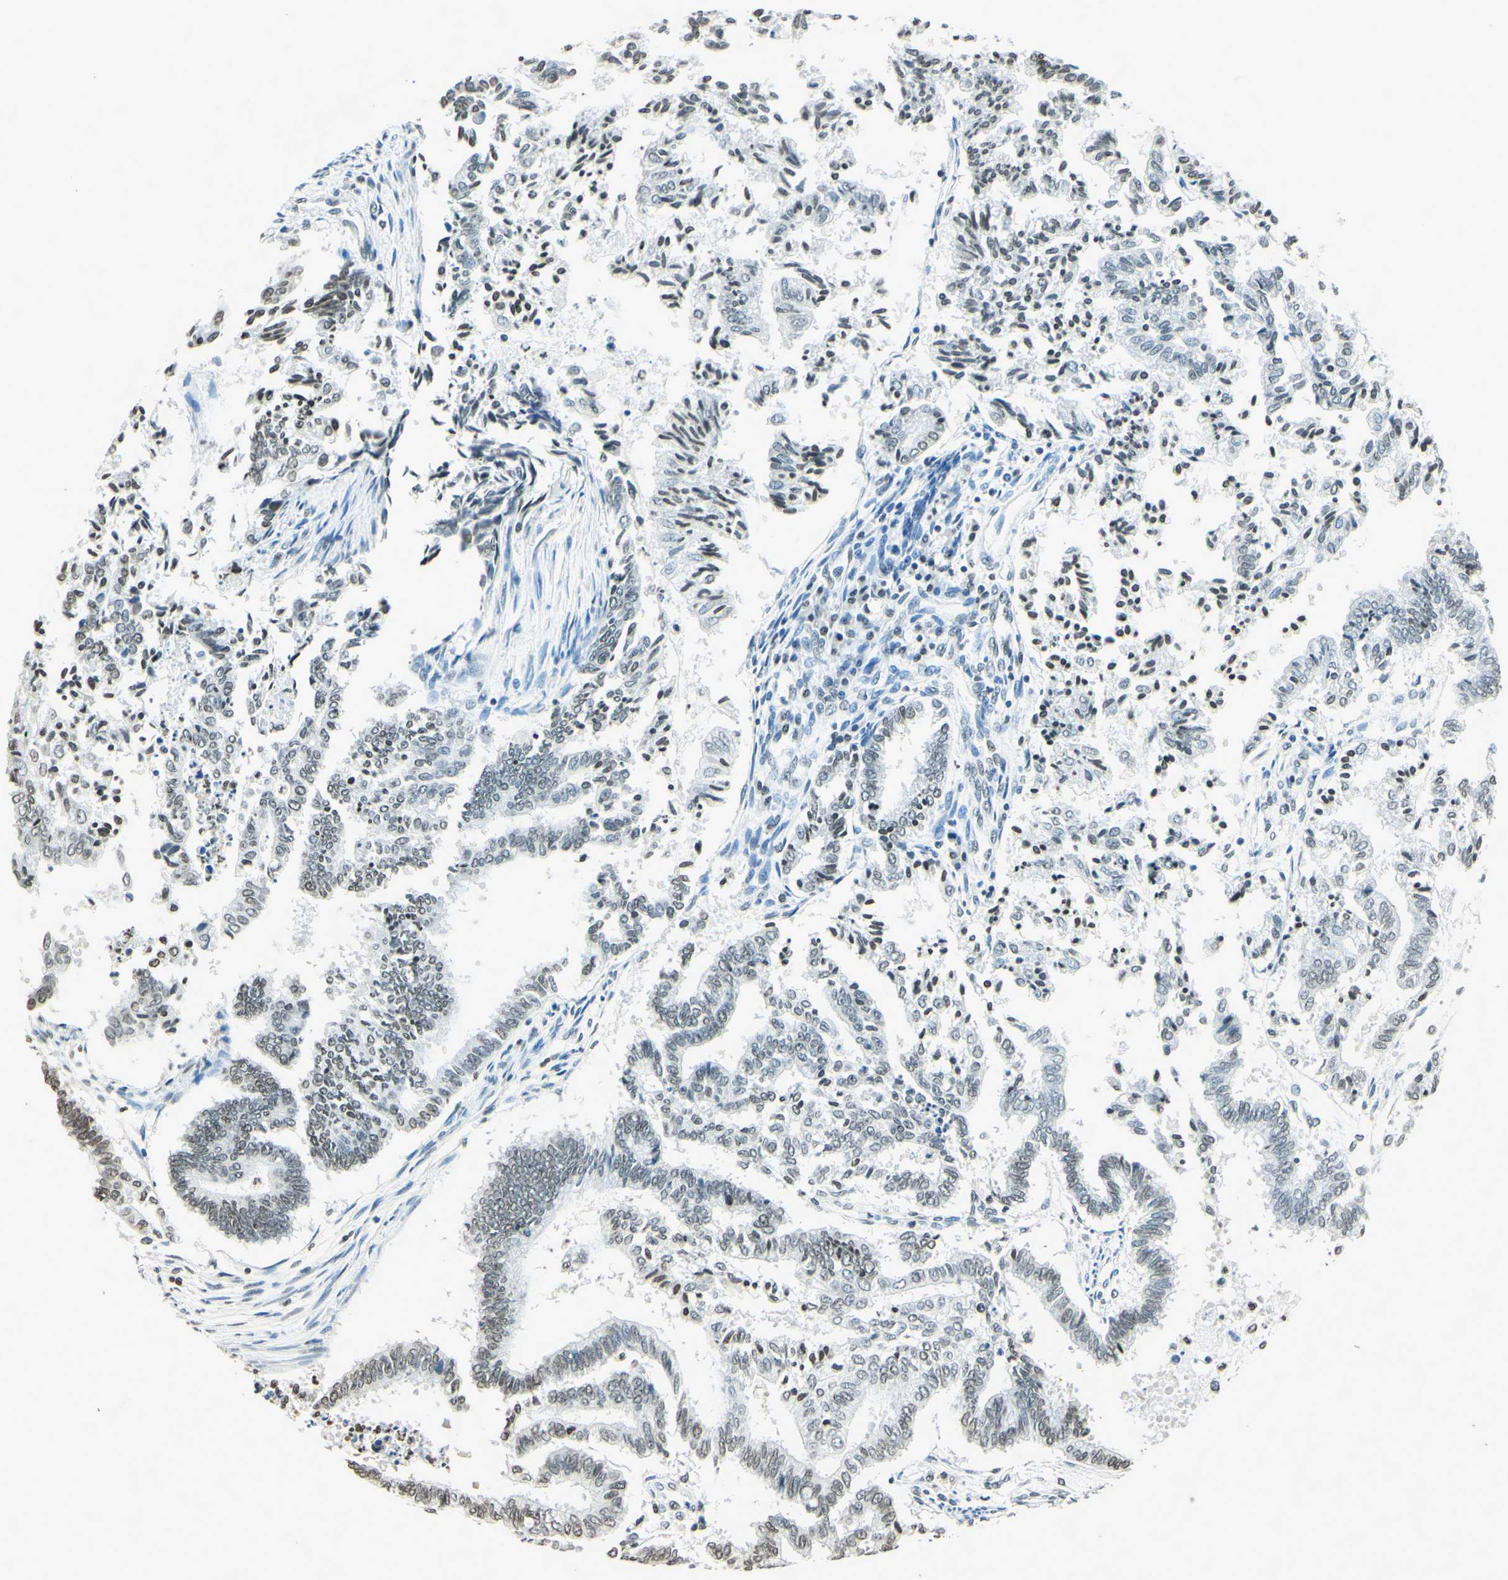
{"staining": {"intensity": "weak", "quantity": "25%-75%", "location": "nuclear"}, "tissue": "endometrial cancer", "cell_type": "Tumor cells", "image_type": "cancer", "snomed": [{"axis": "morphology", "description": "Necrosis, NOS"}, {"axis": "morphology", "description": "Adenocarcinoma, NOS"}, {"axis": "topography", "description": "Endometrium"}], "caption": "IHC photomicrograph of neoplastic tissue: endometrial cancer (adenocarcinoma) stained using immunohistochemistry (IHC) reveals low levels of weak protein expression localized specifically in the nuclear of tumor cells, appearing as a nuclear brown color.", "gene": "MSH2", "patient": {"sex": "female", "age": 79}}